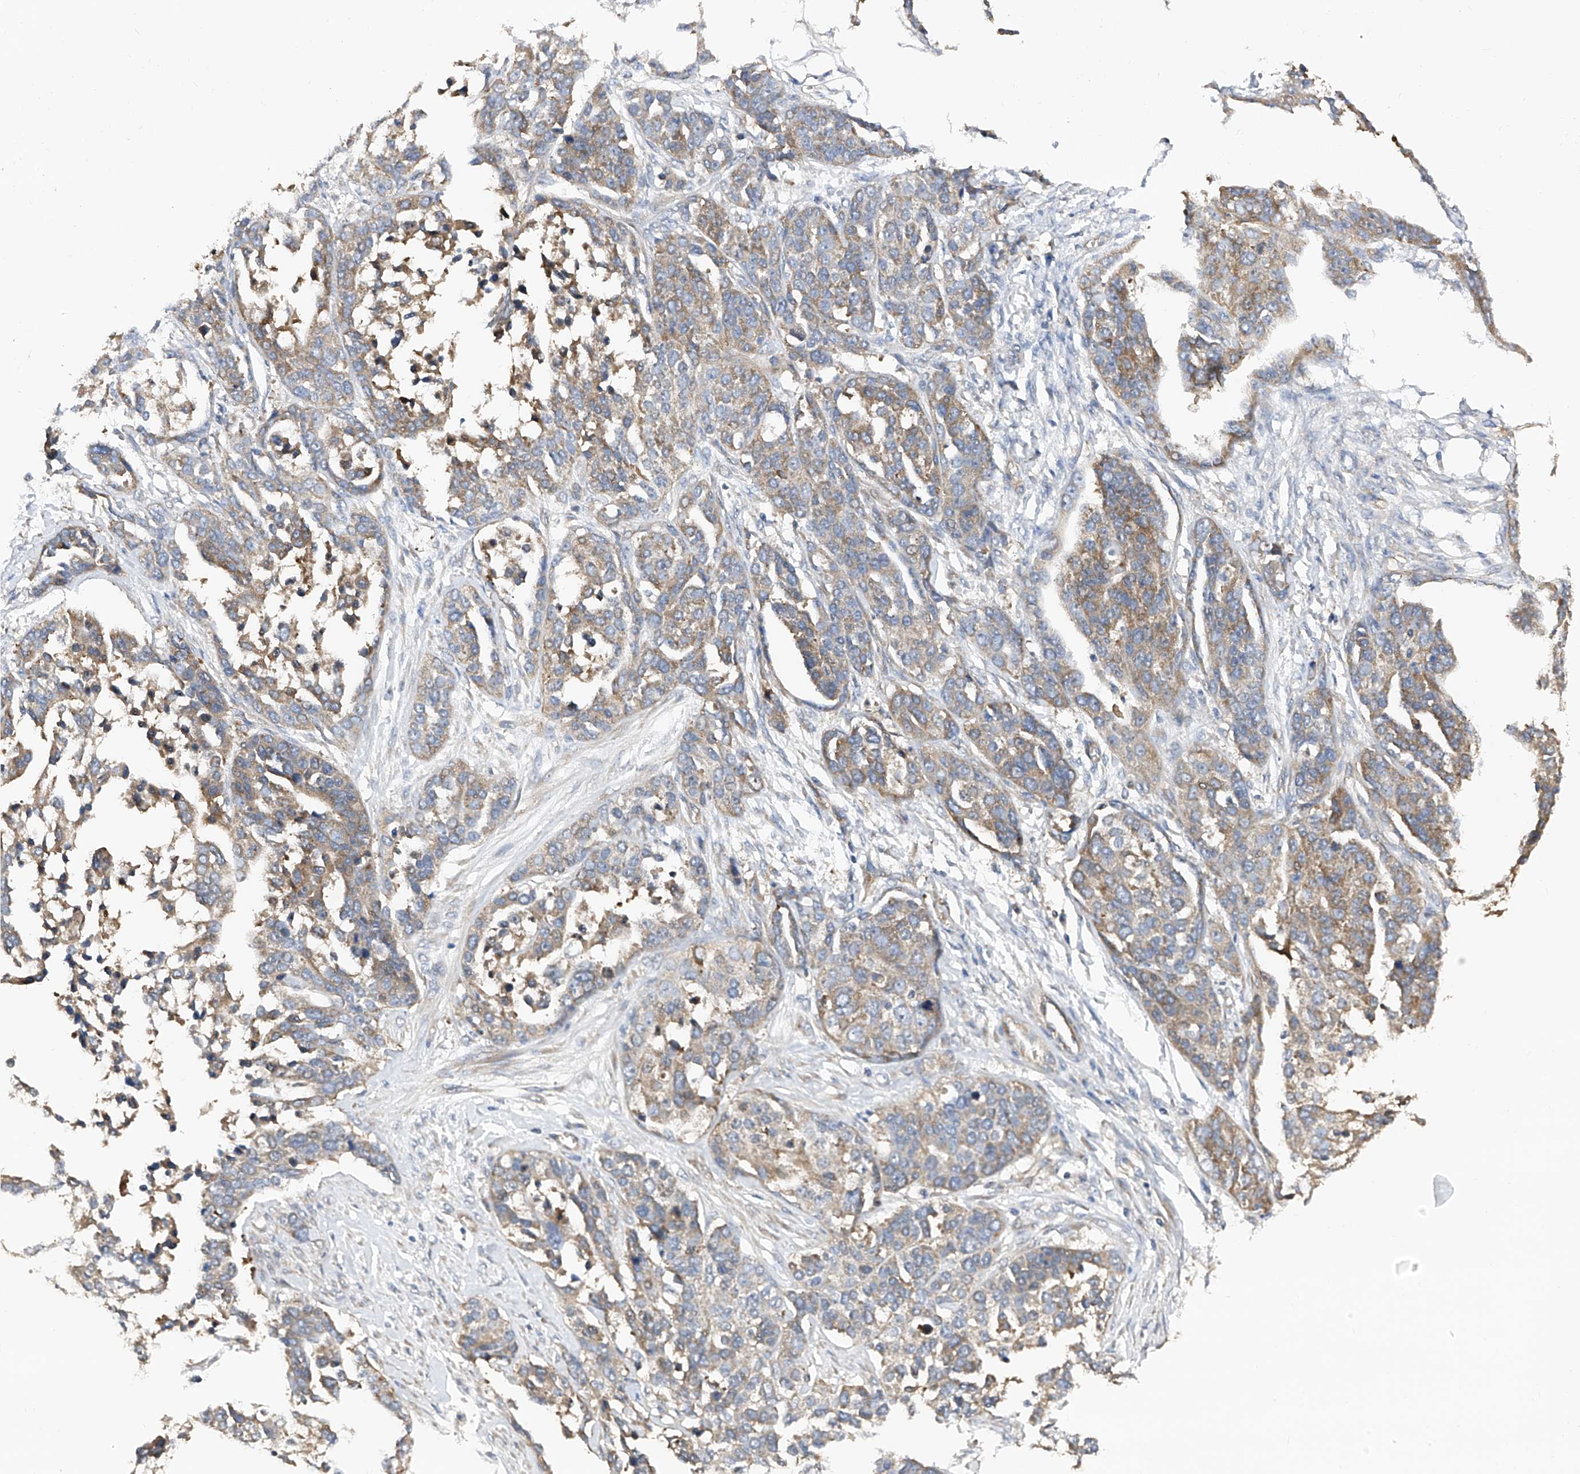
{"staining": {"intensity": "moderate", "quantity": "25%-75%", "location": "cytoplasmic/membranous"}, "tissue": "ovarian cancer", "cell_type": "Tumor cells", "image_type": "cancer", "snomed": [{"axis": "morphology", "description": "Cystadenocarcinoma, serous, NOS"}, {"axis": "topography", "description": "Ovary"}], "caption": "Protein positivity by immunohistochemistry (IHC) exhibits moderate cytoplasmic/membranous expression in approximately 25%-75% of tumor cells in ovarian cancer (serous cystadenocarcinoma). The staining was performed using DAB (3,3'-diaminobenzidine) to visualize the protein expression in brown, while the nuclei were stained in blue with hematoxylin (Magnification: 20x).", "gene": "PTK2", "patient": {"sex": "female", "age": 44}}